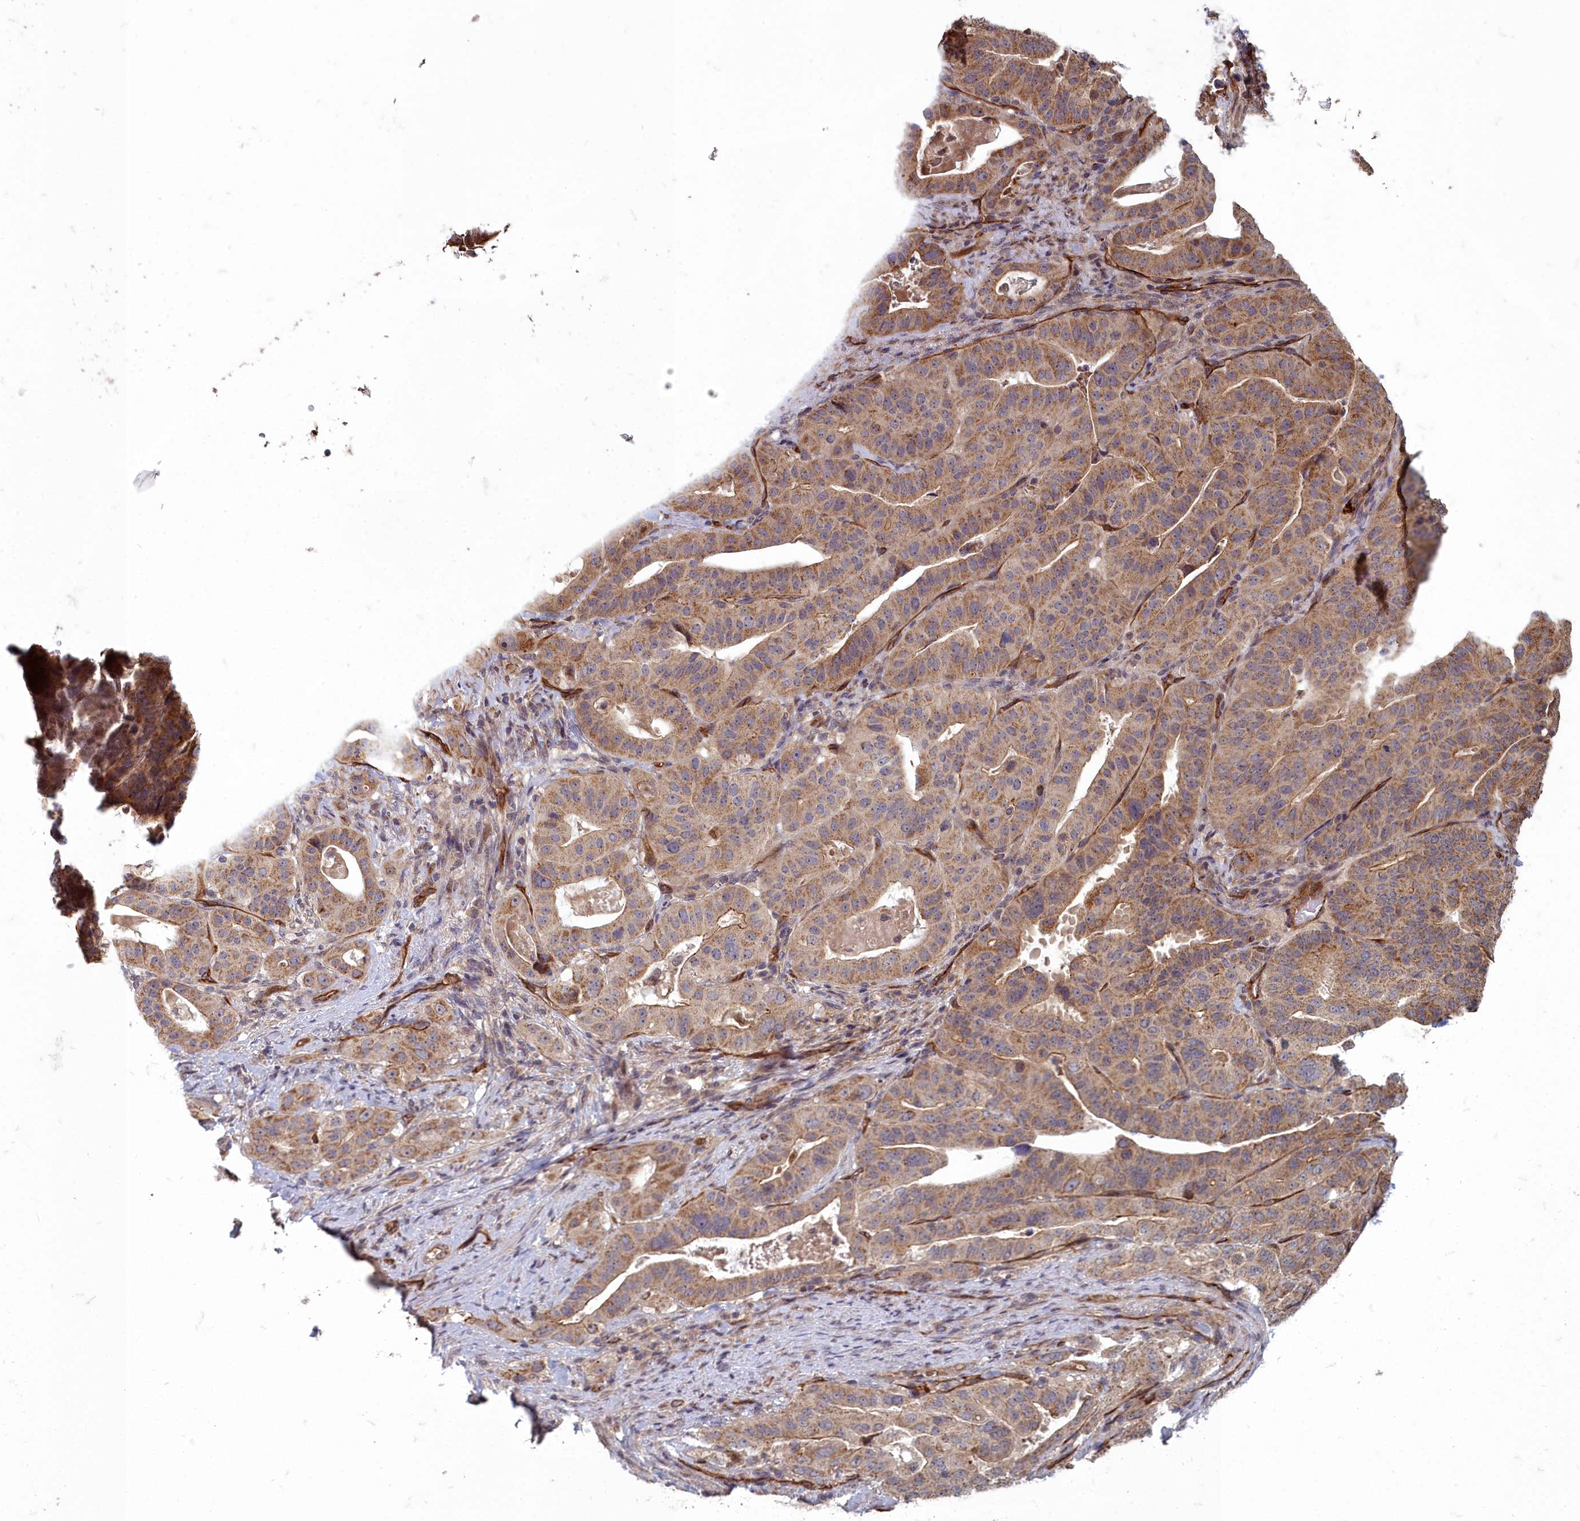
{"staining": {"intensity": "moderate", "quantity": ">75%", "location": "cytoplasmic/membranous"}, "tissue": "stomach cancer", "cell_type": "Tumor cells", "image_type": "cancer", "snomed": [{"axis": "morphology", "description": "Adenocarcinoma, NOS"}, {"axis": "topography", "description": "Stomach"}], "caption": "DAB immunohistochemical staining of human stomach adenocarcinoma shows moderate cytoplasmic/membranous protein staining in about >75% of tumor cells.", "gene": "TSPYL4", "patient": {"sex": "male", "age": 48}}